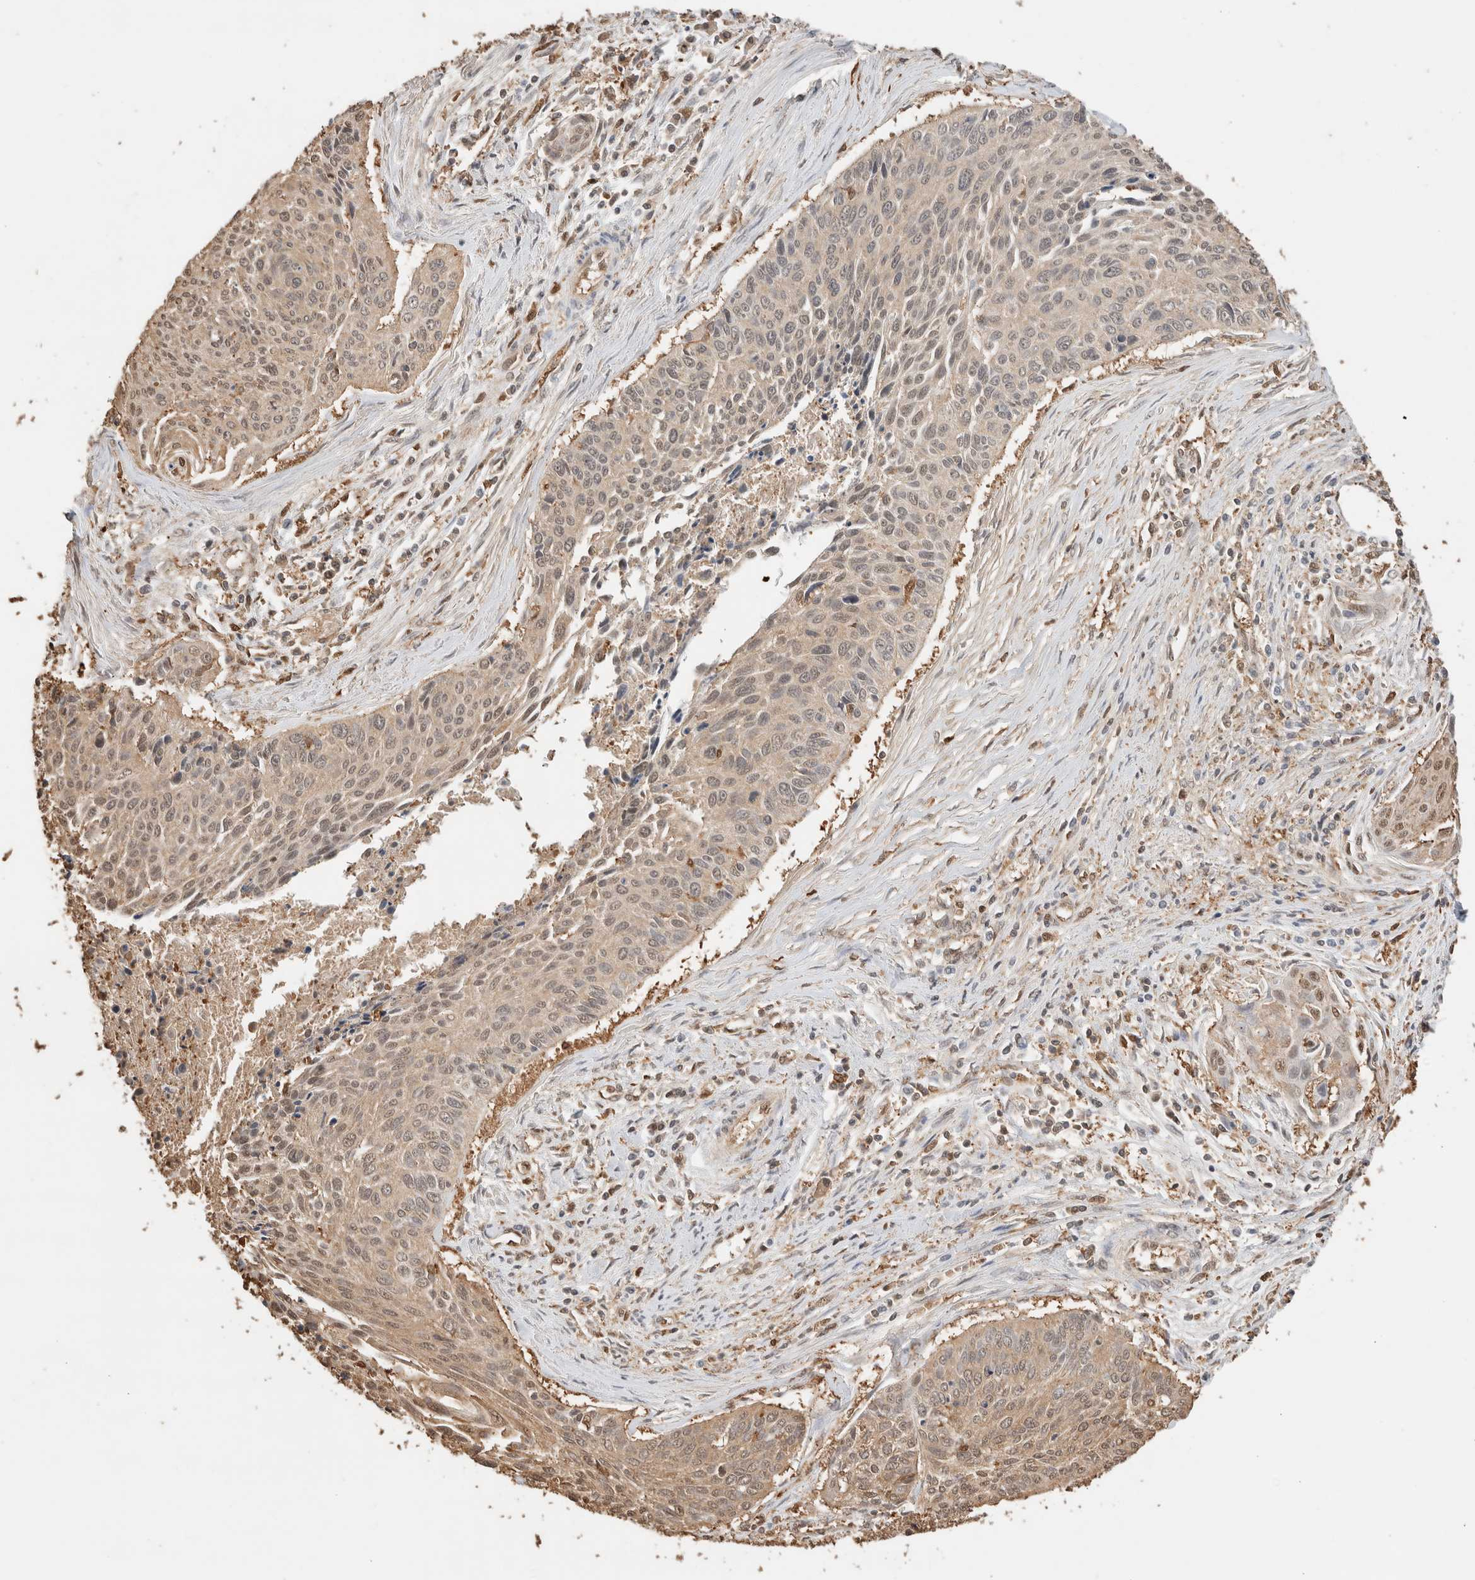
{"staining": {"intensity": "moderate", "quantity": ">75%", "location": "cytoplasmic/membranous,nuclear"}, "tissue": "cervical cancer", "cell_type": "Tumor cells", "image_type": "cancer", "snomed": [{"axis": "morphology", "description": "Squamous cell carcinoma, NOS"}, {"axis": "topography", "description": "Cervix"}], "caption": "Squamous cell carcinoma (cervical) tissue reveals moderate cytoplasmic/membranous and nuclear positivity in about >75% of tumor cells, visualized by immunohistochemistry. (brown staining indicates protein expression, while blue staining denotes nuclei).", "gene": "YWHAH", "patient": {"sex": "female", "age": 55}}